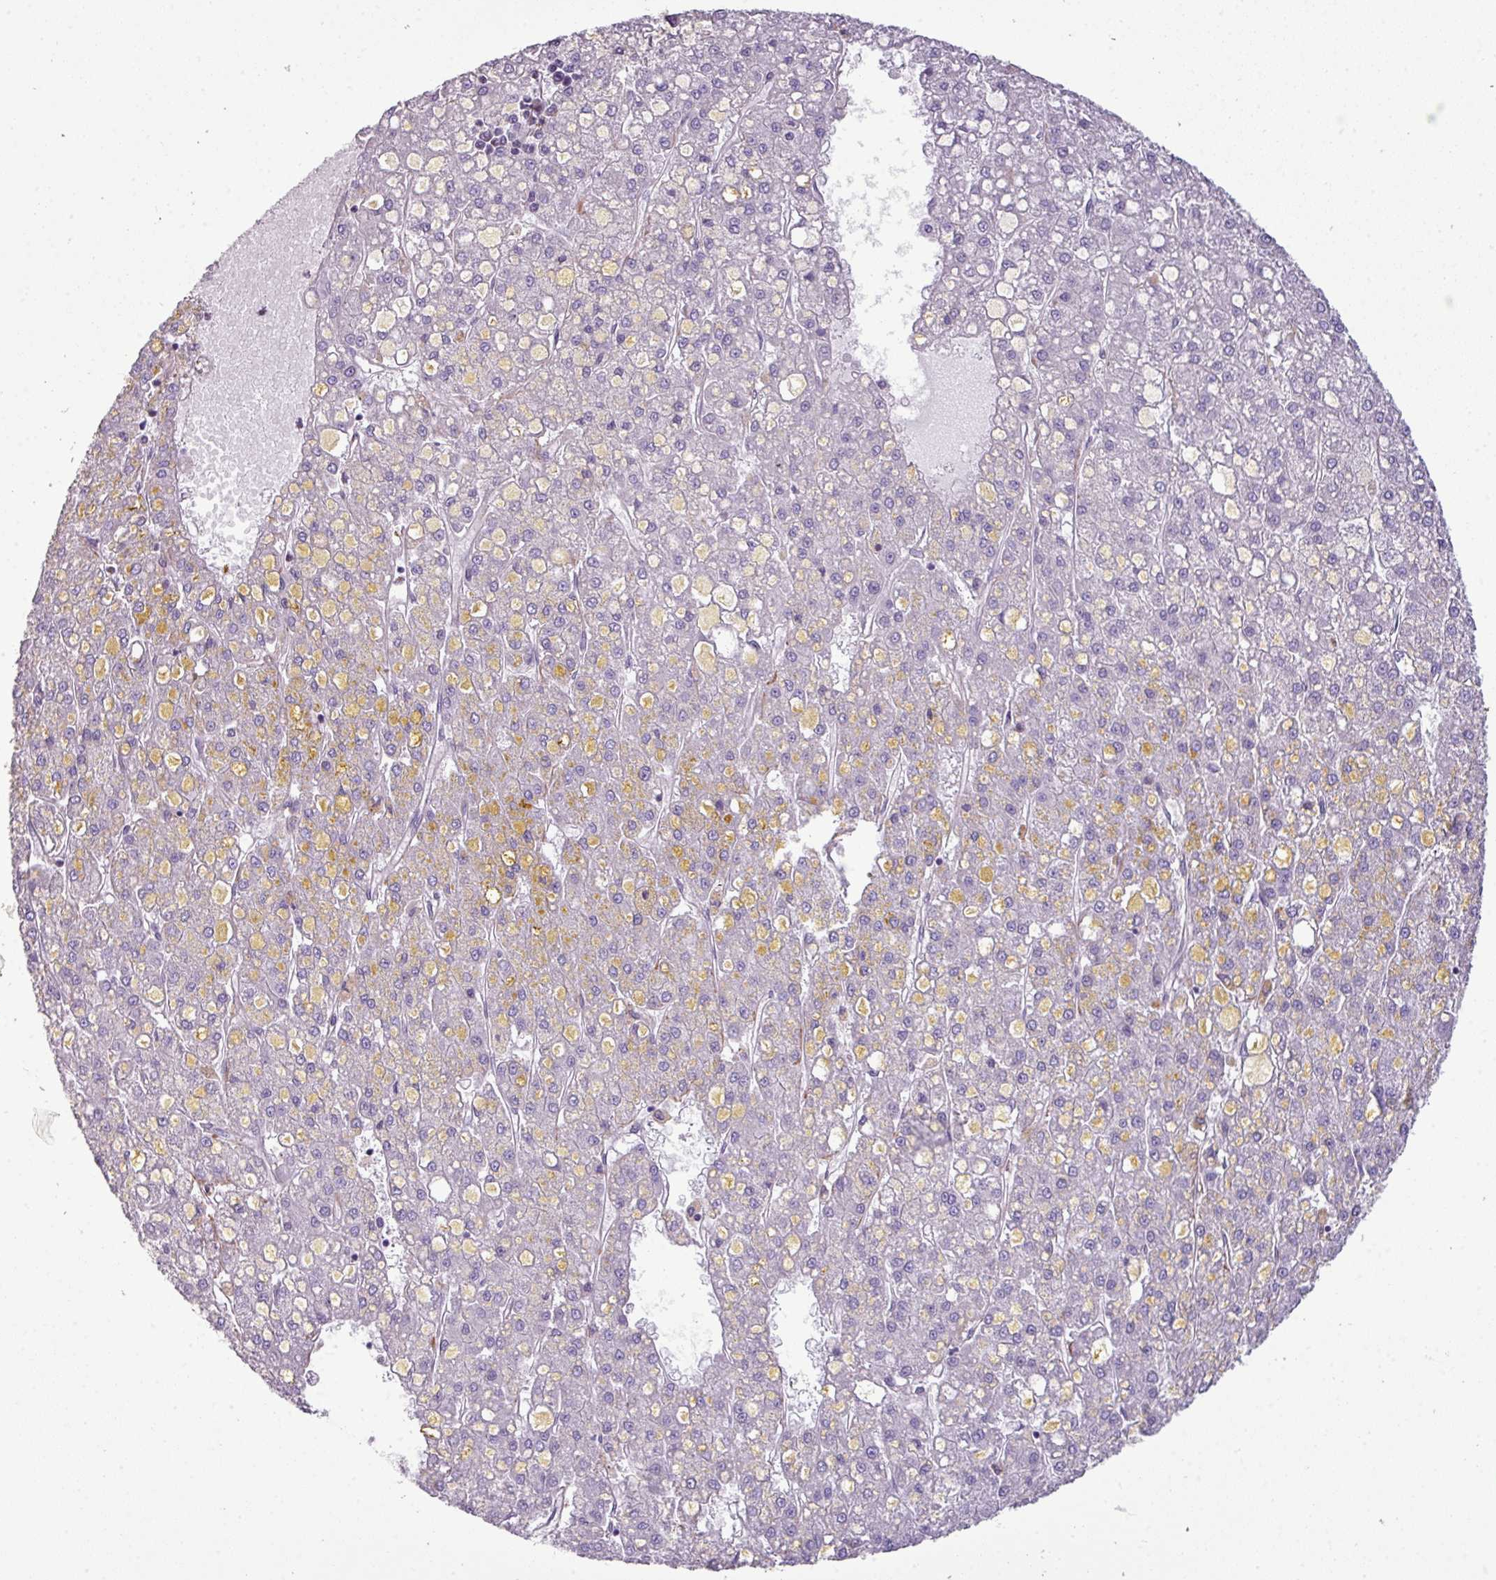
{"staining": {"intensity": "negative", "quantity": "none", "location": "none"}, "tissue": "liver cancer", "cell_type": "Tumor cells", "image_type": "cancer", "snomed": [{"axis": "morphology", "description": "Carcinoma, Hepatocellular, NOS"}, {"axis": "topography", "description": "Liver"}], "caption": "Liver cancer was stained to show a protein in brown. There is no significant staining in tumor cells.", "gene": "COL8A1", "patient": {"sex": "male", "age": 67}}